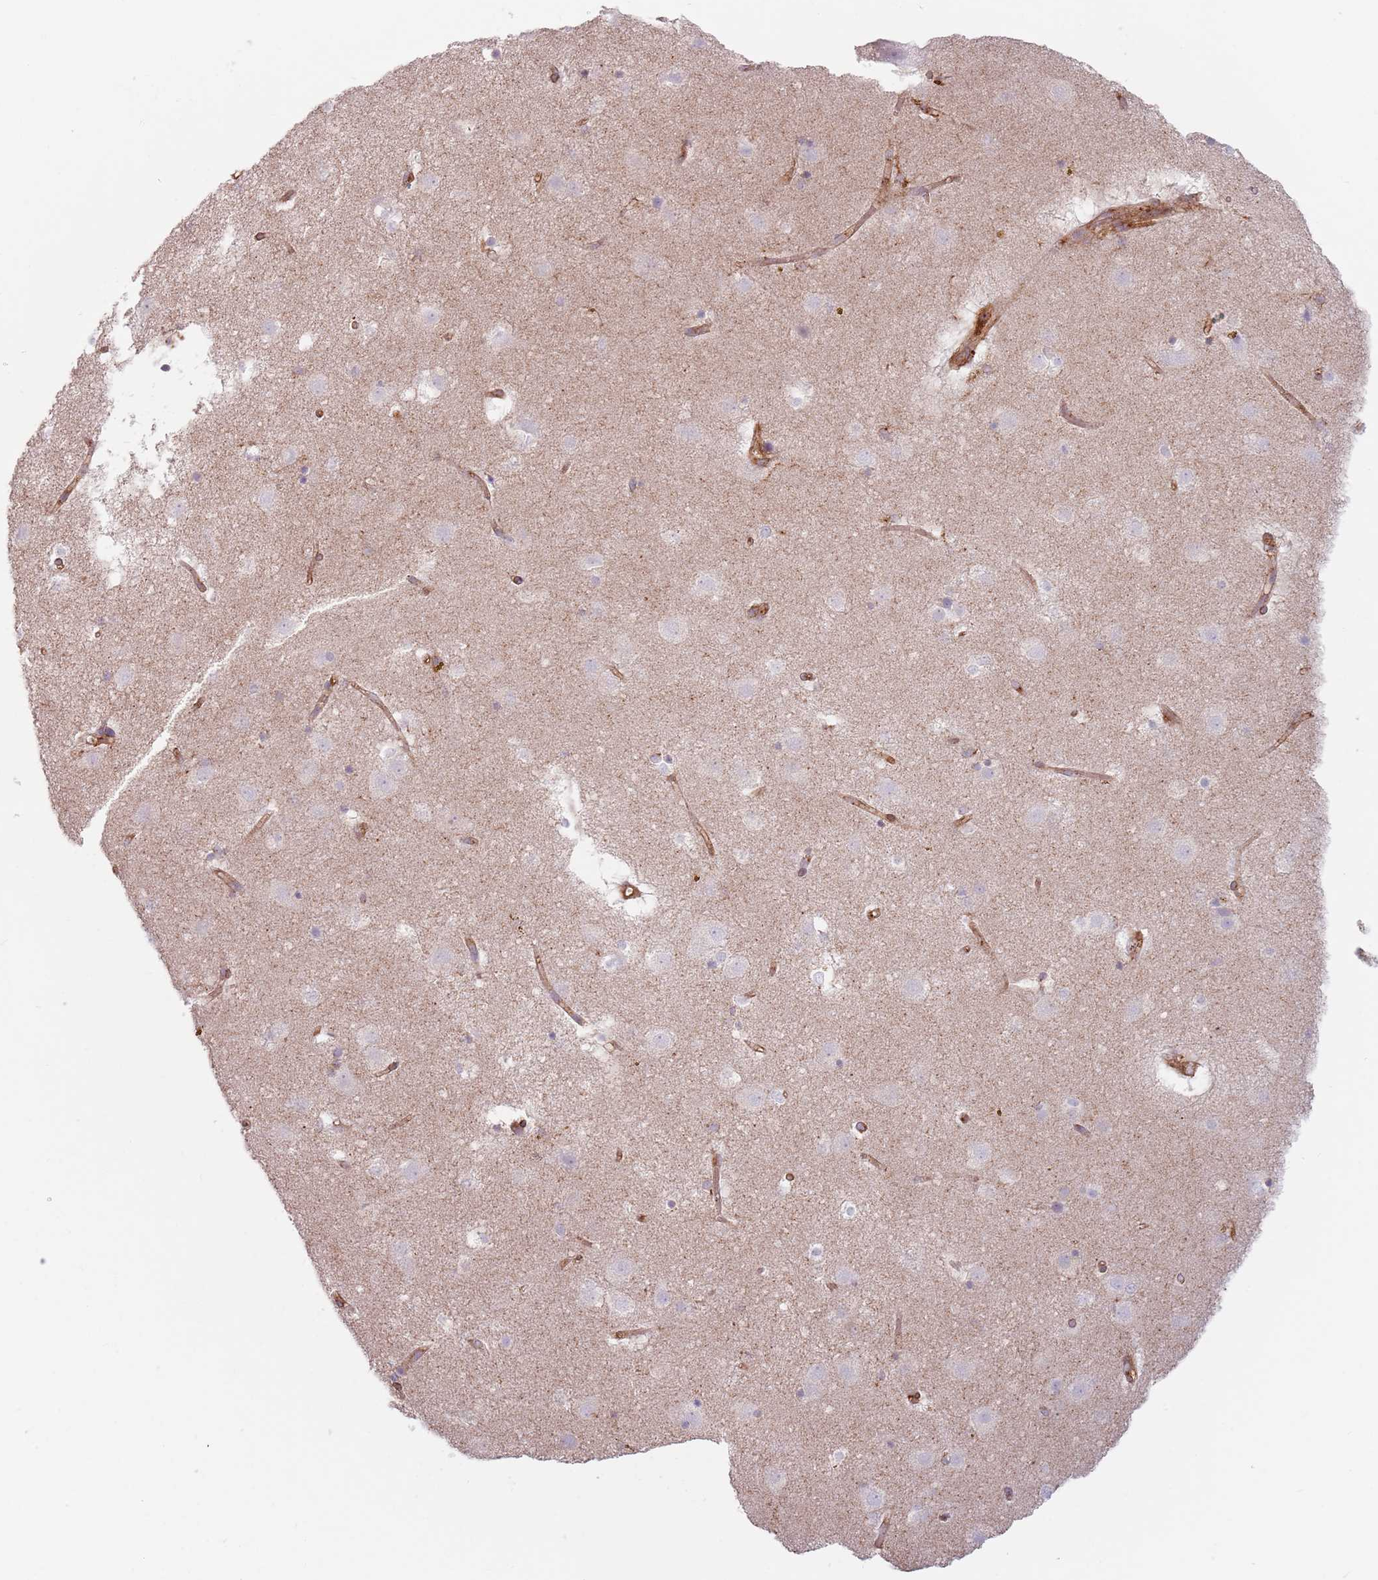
{"staining": {"intensity": "negative", "quantity": "none", "location": "none"}, "tissue": "caudate", "cell_type": "Glial cells", "image_type": "normal", "snomed": [{"axis": "morphology", "description": "Normal tissue, NOS"}, {"axis": "topography", "description": "Lateral ventricle wall"}], "caption": "DAB immunohistochemical staining of unremarkable human caudate demonstrates no significant positivity in glial cells. (DAB IHC with hematoxylin counter stain).", "gene": "TPD52L2", "patient": {"sex": "male", "age": 70}}